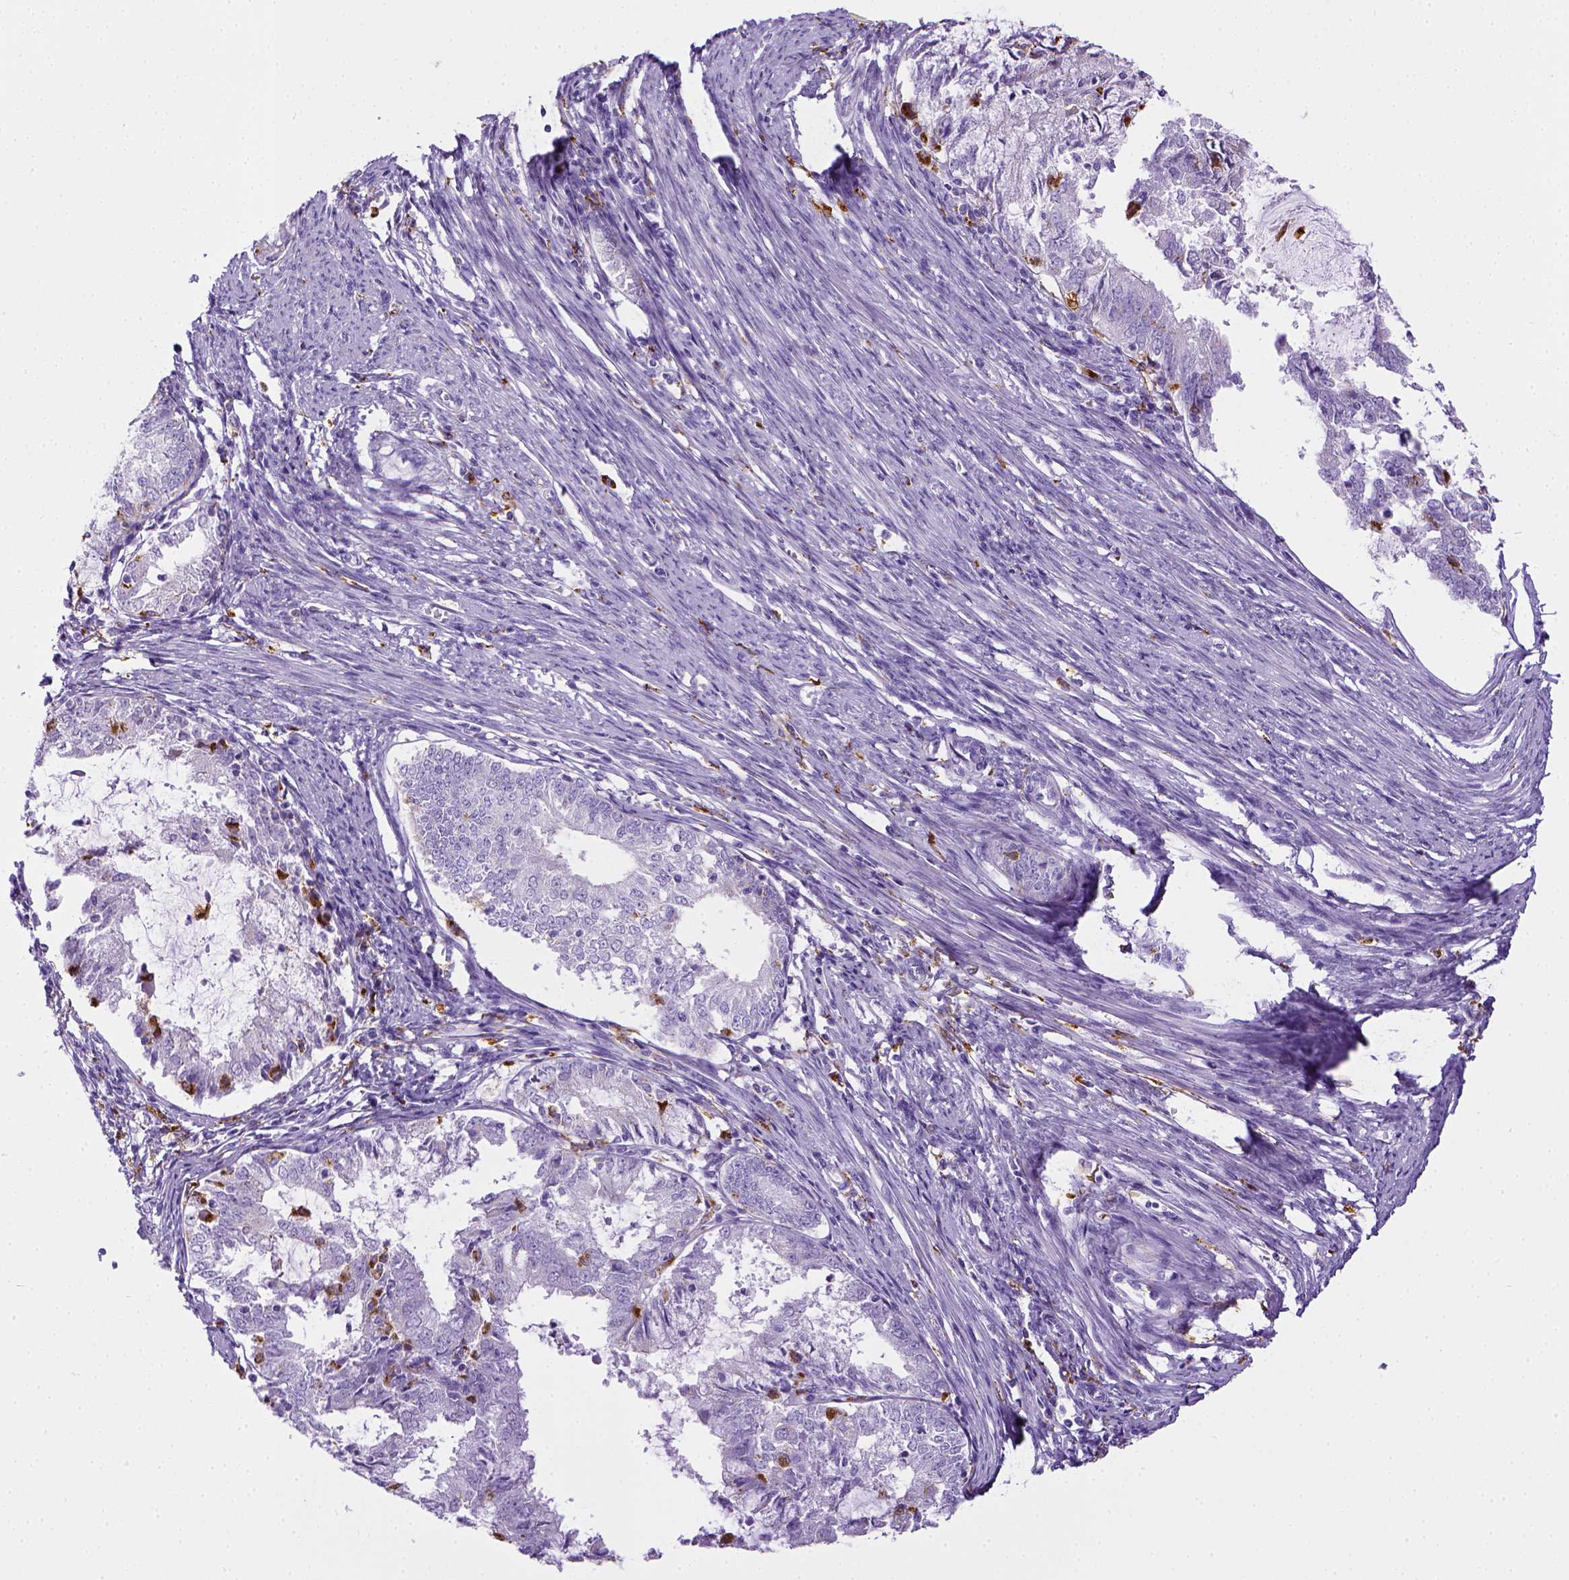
{"staining": {"intensity": "negative", "quantity": "none", "location": "none"}, "tissue": "endometrial cancer", "cell_type": "Tumor cells", "image_type": "cancer", "snomed": [{"axis": "morphology", "description": "Adenocarcinoma, NOS"}, {"axis": "topography", "description": "Endometrium"}], "caption": "Tumor cells show no significant protein staining in endometrial adenocarcinoma.", "gene": "CD68", "patient": {"sex": "female", "age": 57}}